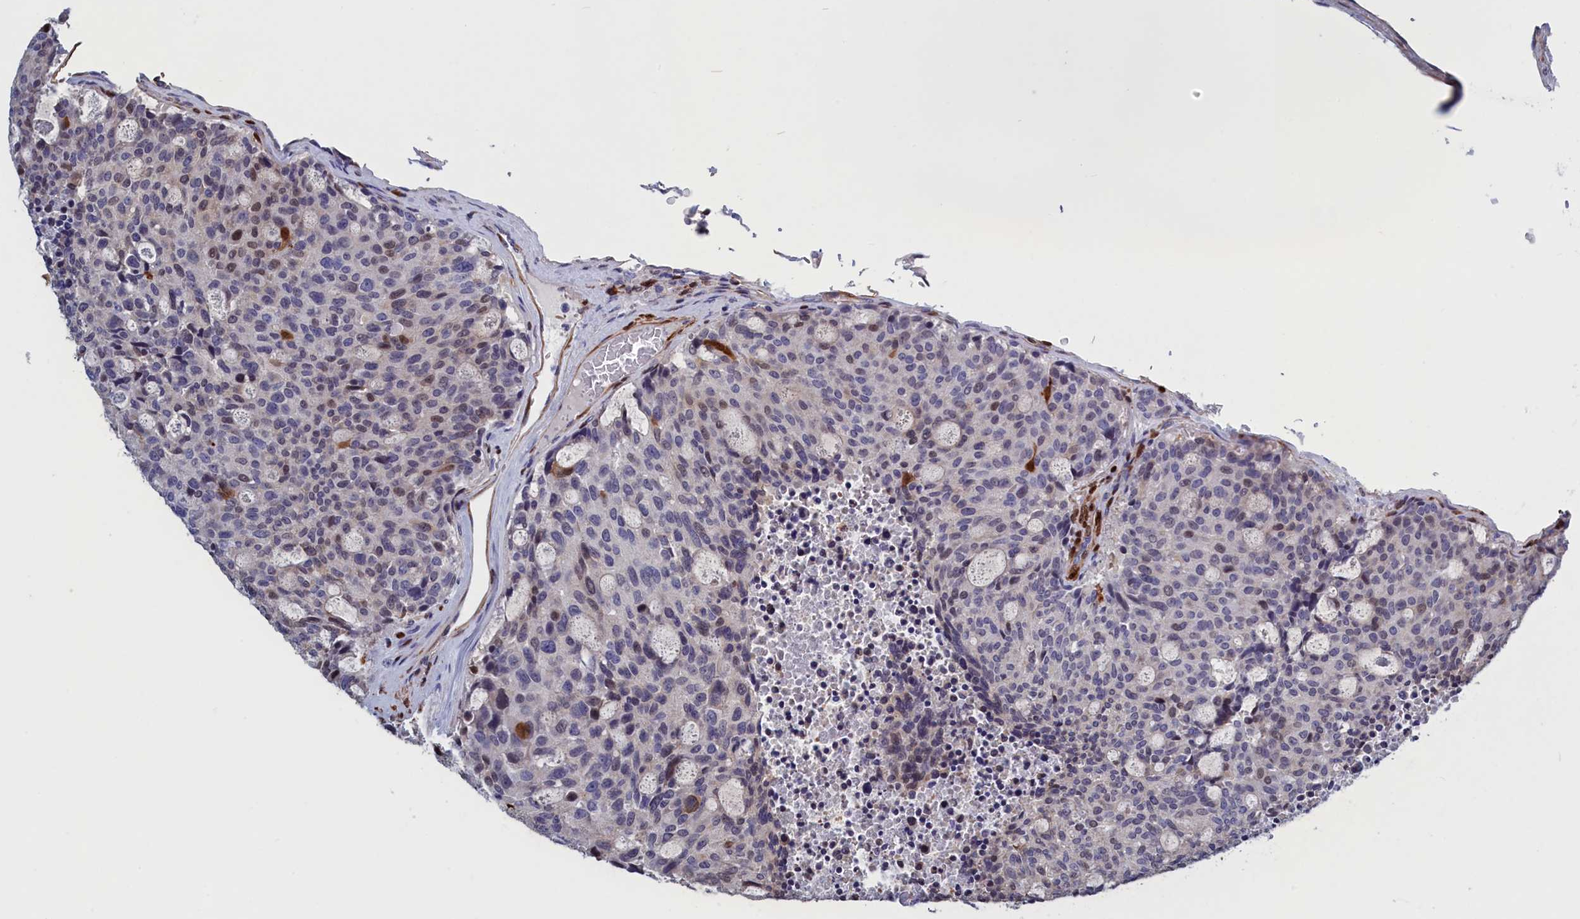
{"staining": {"intensity": "weak", "quantity": "<25%", "location": "nuclear"}, "tissue": "carcinoid", "cell_type": "Tumor cells", "image_type": "cancer", "snomed": [{"axis": "morphology", "description": "Carcinoid, malignant, NOS"}, {"axis": "topography", "description": "Pancreas"}], "caption": "Tumor cells are negative for protein expression in human malignant carcinoid.", "gene": "CRIP1", "patient": {"sex": "female", "age": 54}}